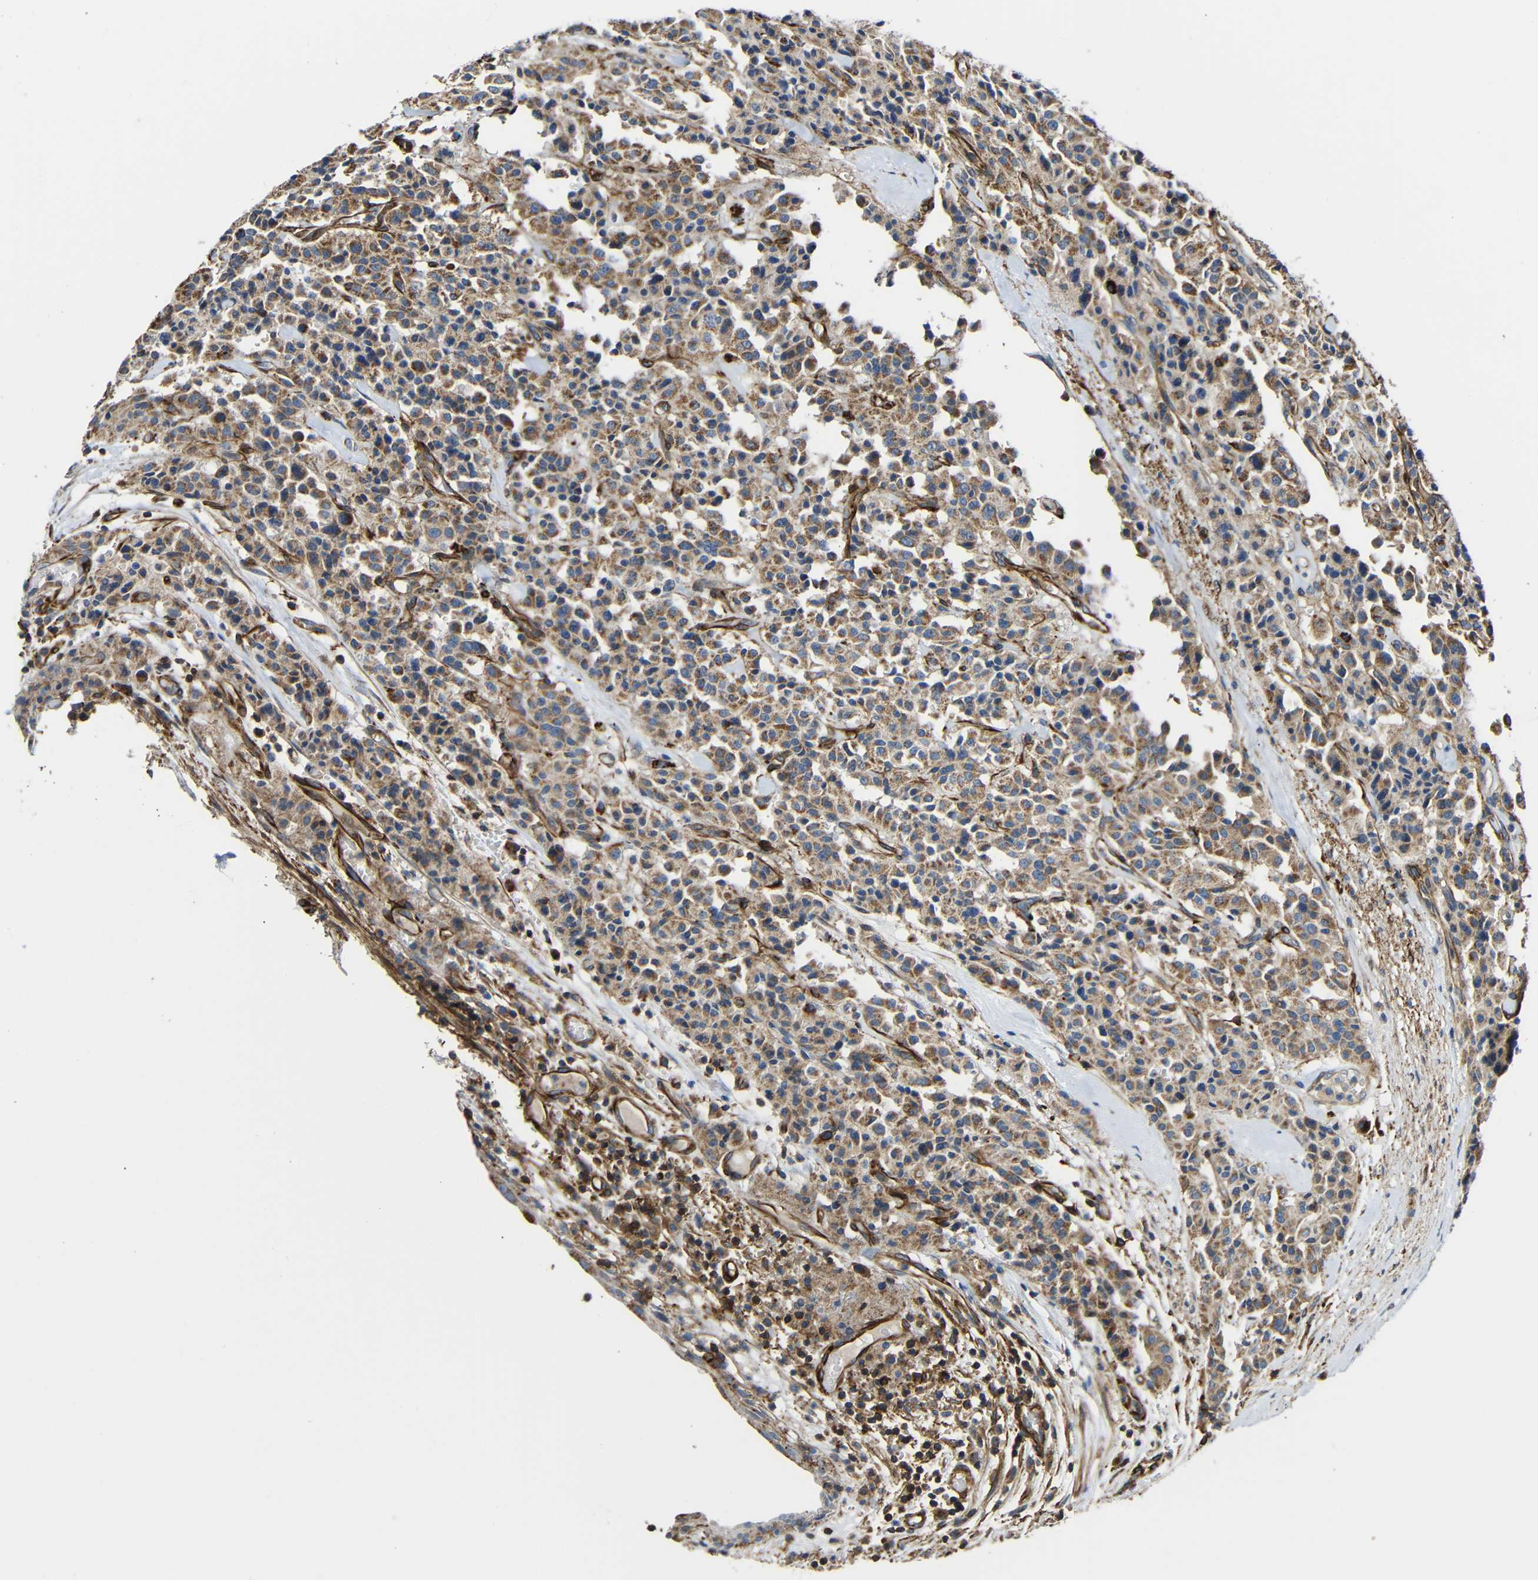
{"staining": {"intensity": "moderate", "quantity": ">75%", "location": "cytoplasmic/membranous"}, "tissue": "carcinoid", "cell_type": "Tumor cells", "image_type": "cancer", "snomed": [{"axis": "morphology", "description": "Carcinoid, malignant, NOS"}, {"axis": "topography", "description": "Lung"}], "caption": "Carcinoid (malignant) stained with immunohistochemistry (IHC) displays moderate cytoplasmic/membranous staining in approximately >75% of tumor cells.", "gene": "IGSF10", "patient": {"sex": "male", "age": 30}}